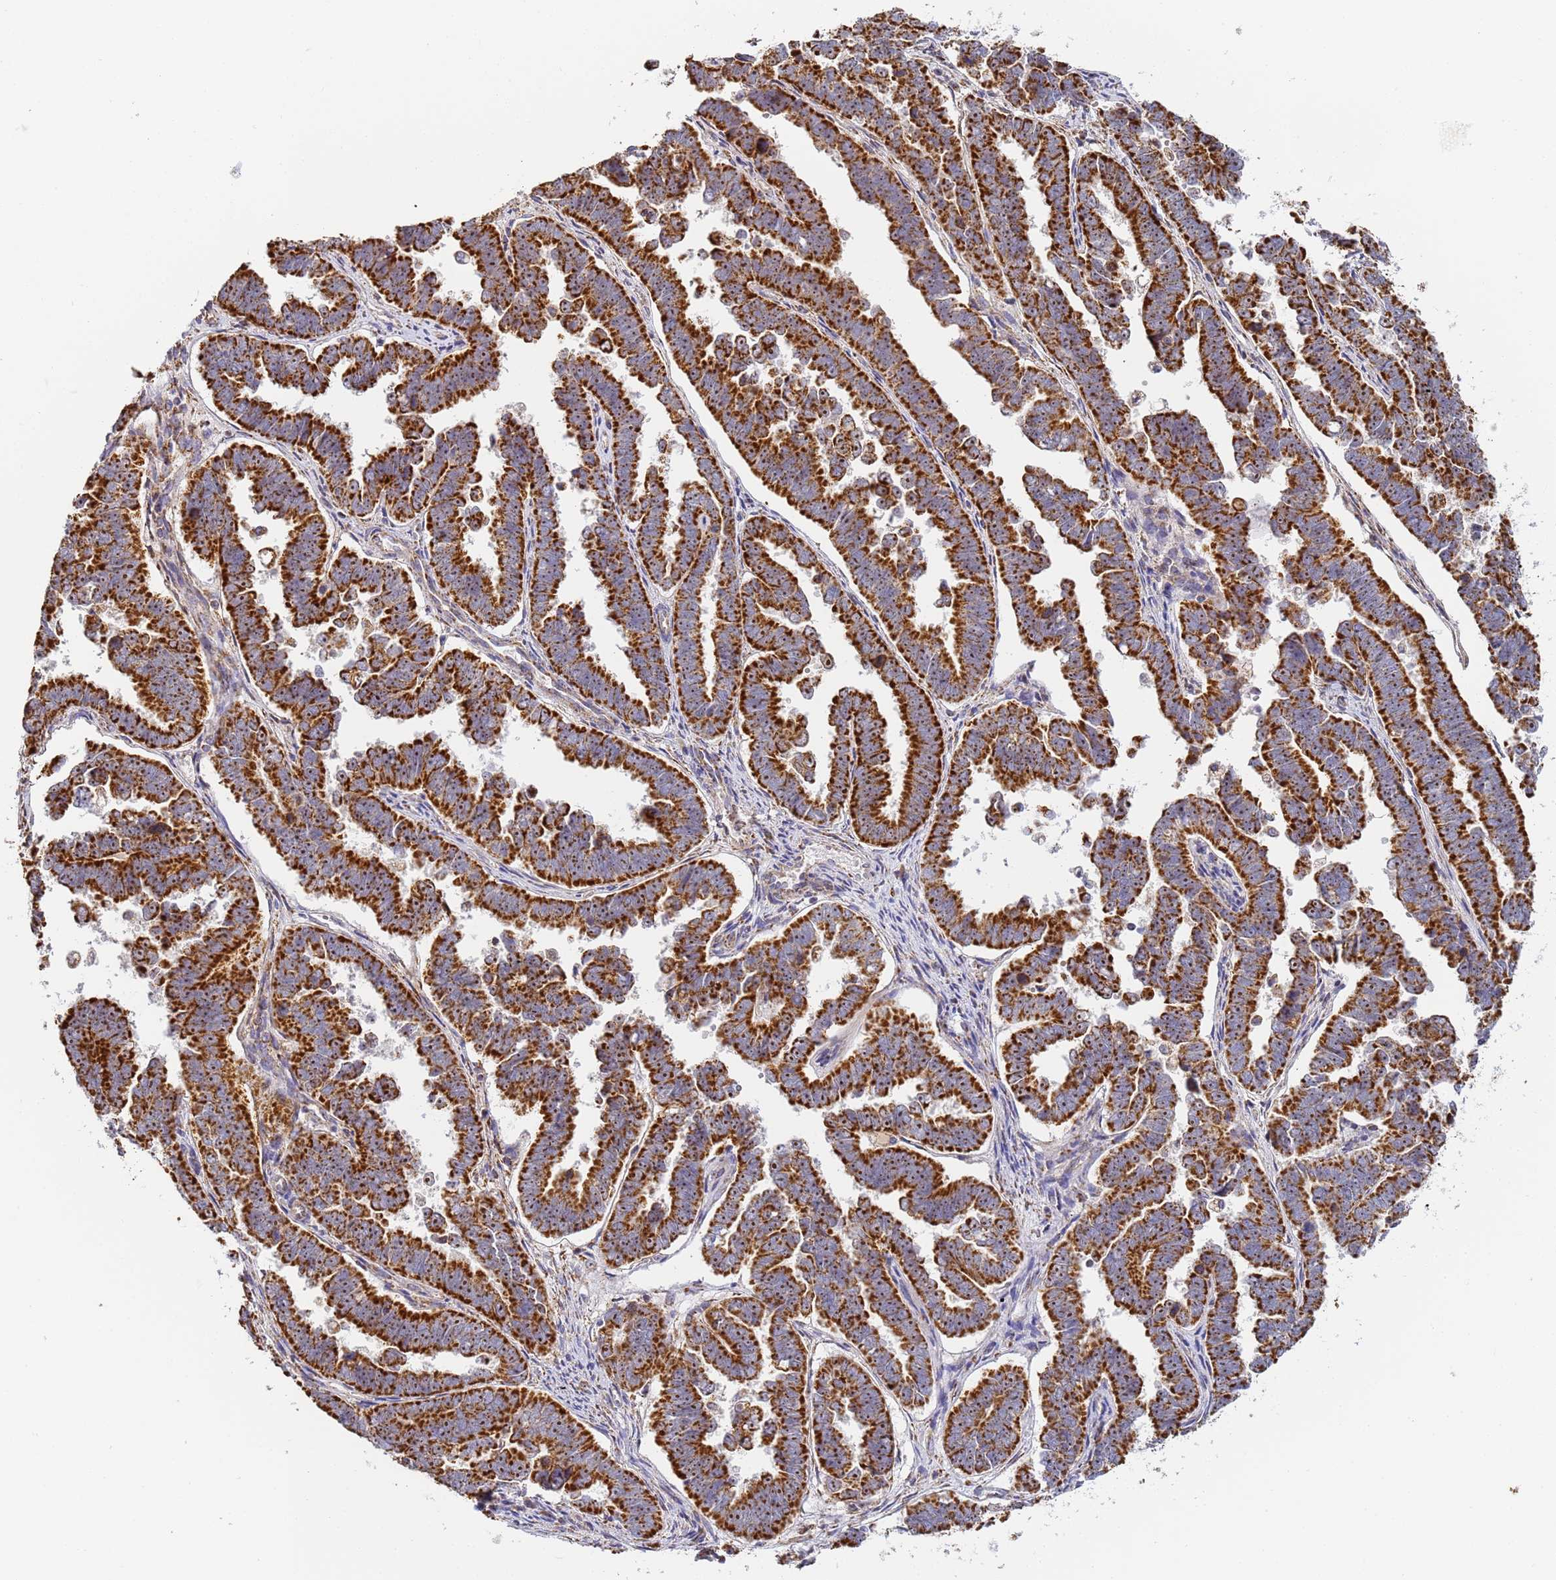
{"staining": {"intensity": "strong", "quantity": ">75%", "location": "cytoplasmic/membranous,nuclear"}, "tissue": "endometrial cancer", "cell_type": "Tumor cells", "image_type": "cancer", "snomed": [{"axis": "morphology", "description": "Adenocarcinoma, NOS"}, {"axis": "topography", "description": "Endometrium"}], "caption": "A photomicrograph of human endometrial adenocarcinoma stained for a protein shows strong cytoplasmic/membranous and nuclear brown staining in tumor cells.", "gene": "FRG2C", "patient": {"sex": "female", "age": 75}}